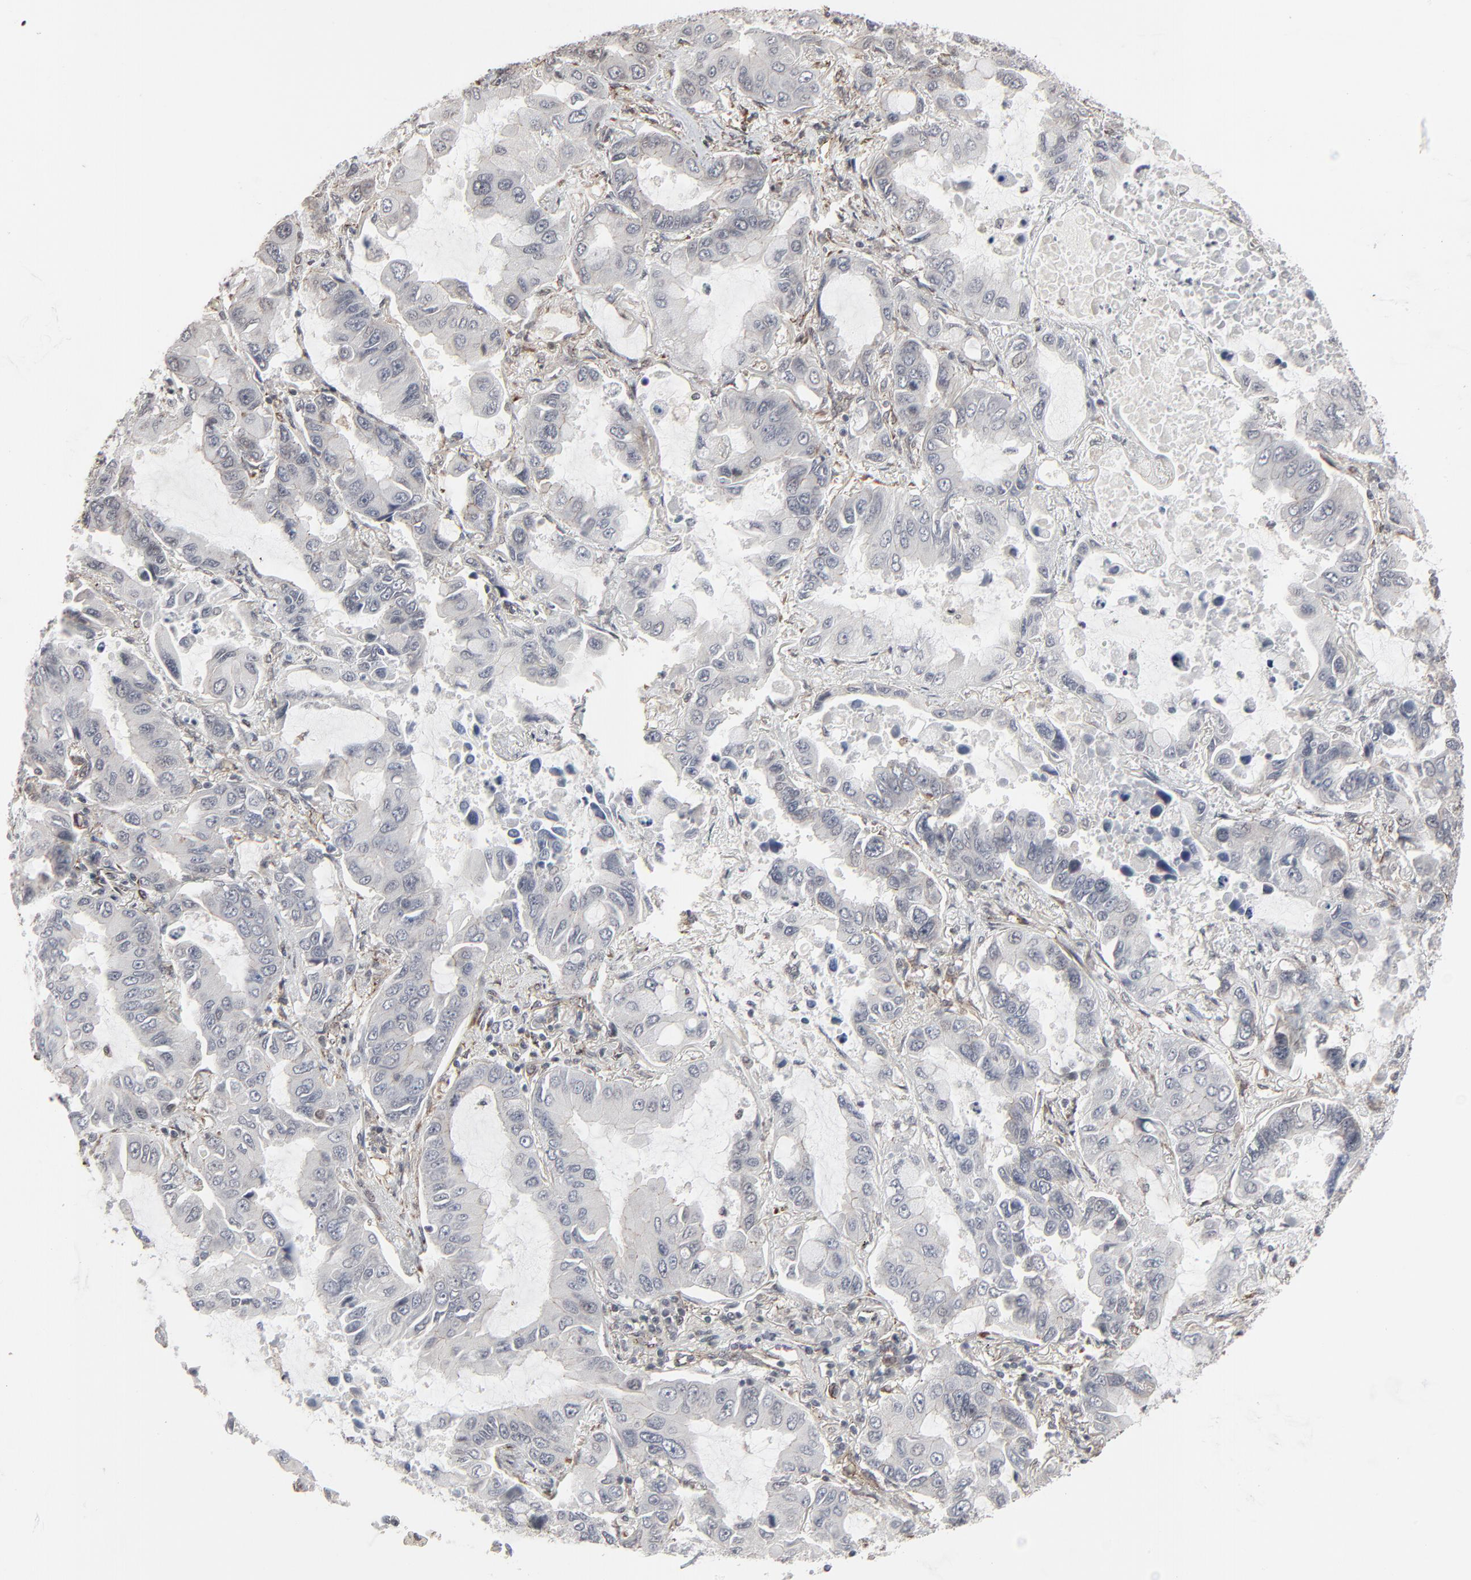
{"staining": {"intensity": "negative", "quantity": "none", "location": "none"}, "tissue": "lung cancer", "cell_type": "Tumor cells", "image_type": "cancer", "snomed": [{"axis": "morphology", "description": "Adenocarcinoma, NOS"}, {"axis": "topography", "description": "Lung"}], "caption": "Immunohistochemistry micrograph of human lung cancer (adenocarcinoma) stained for a protein (brown), which shows no staining in tumor cells.", "gene": "CTNND1", "patient": {"sex": "male", "age": 64}}